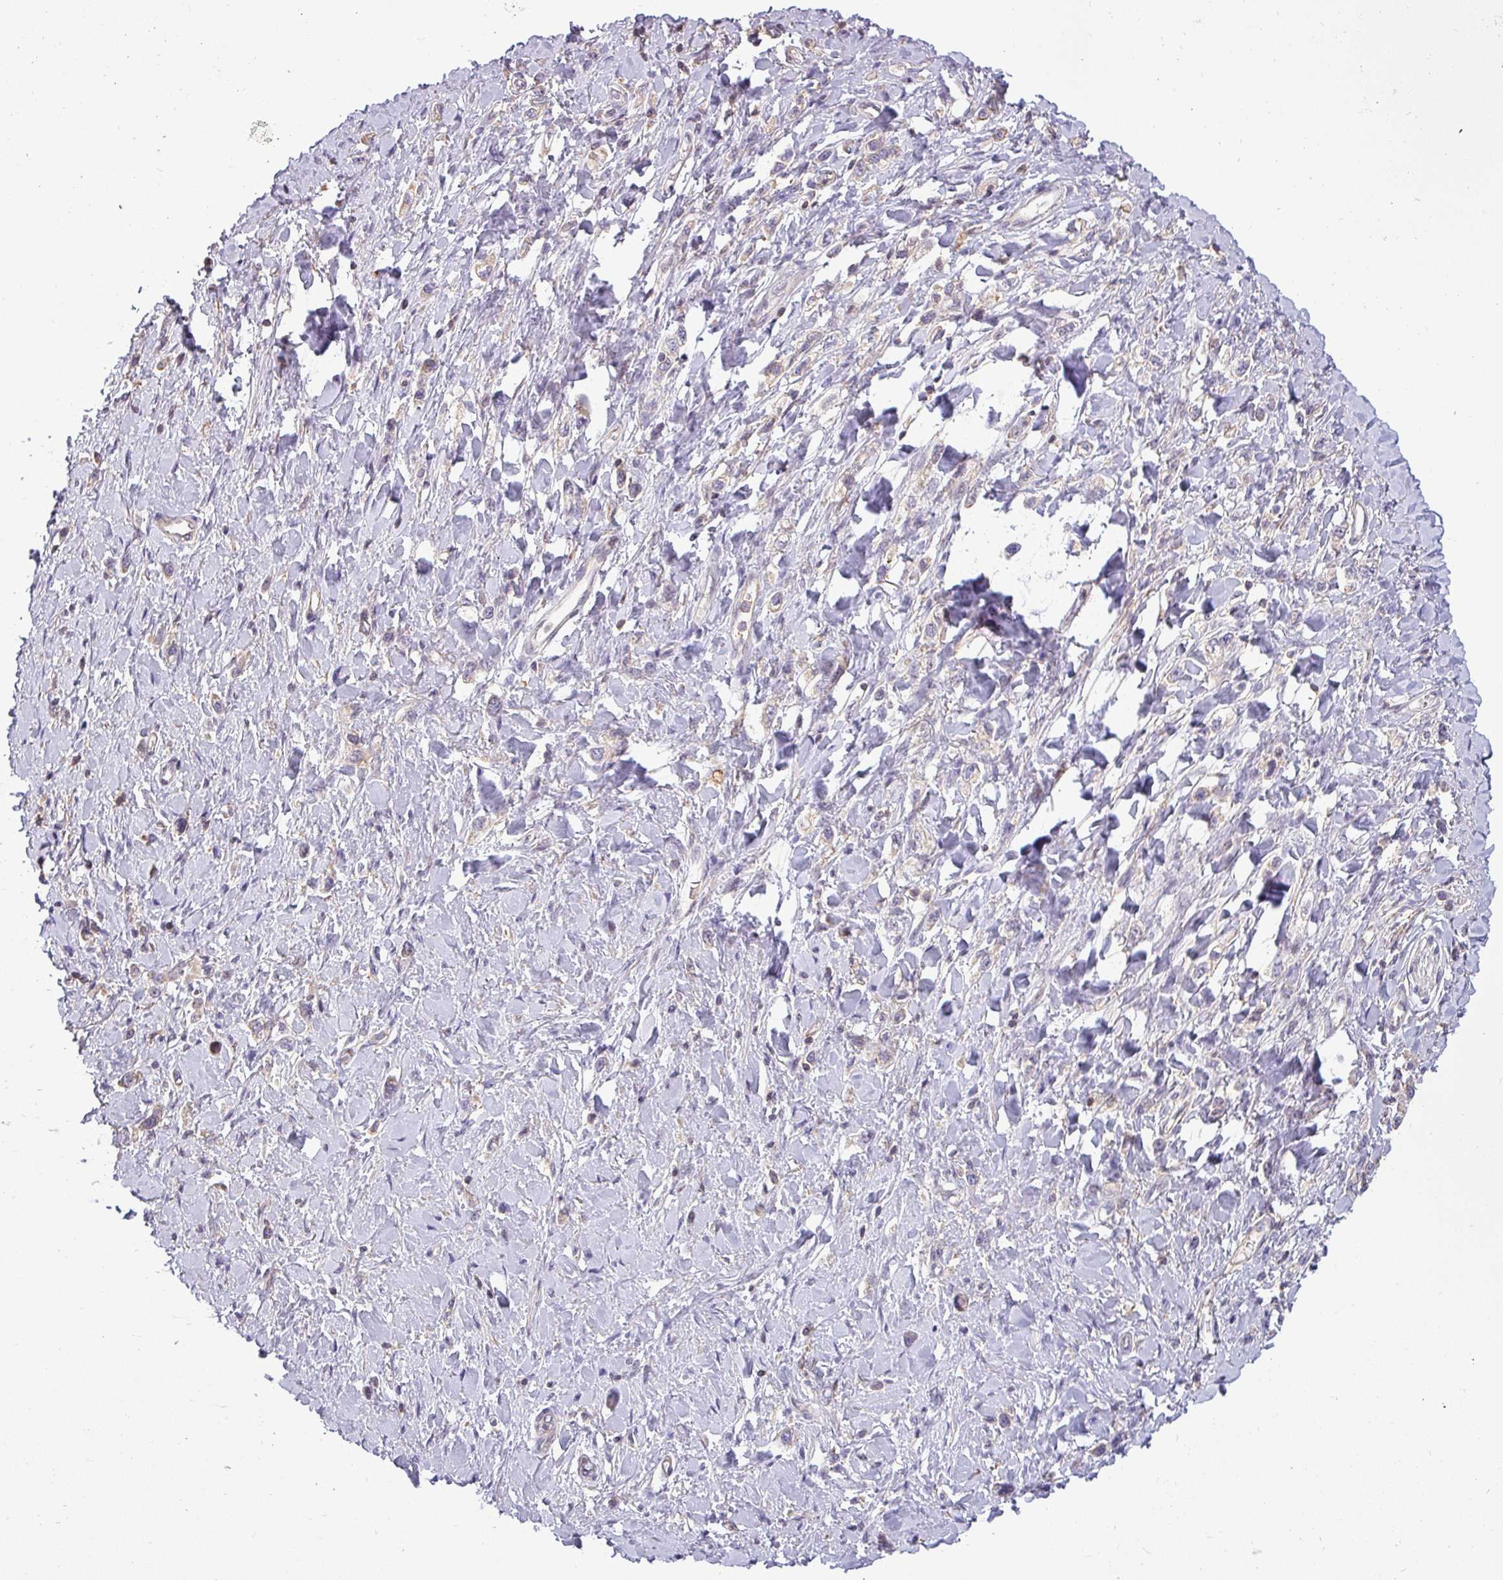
{"staining": {"intensity": "negative", "quantity": "none", "location": "none"}, "tissue": "stomach cancer", "cell_type": "Tumor cells", "image_type": "cancer", "snomed": [{"axis": "morphology", "description": "Adenocarcinoma, NOS"}, {"axis": "topography", "description": "Stomach"}], "caption": "Immunohistochemical staining of human stomach cancer (adenocarcinoma) displays no significant positivity in tumor cells.", "gene": "ZNF835", "patient": {"sex": "female", "age": 65}}